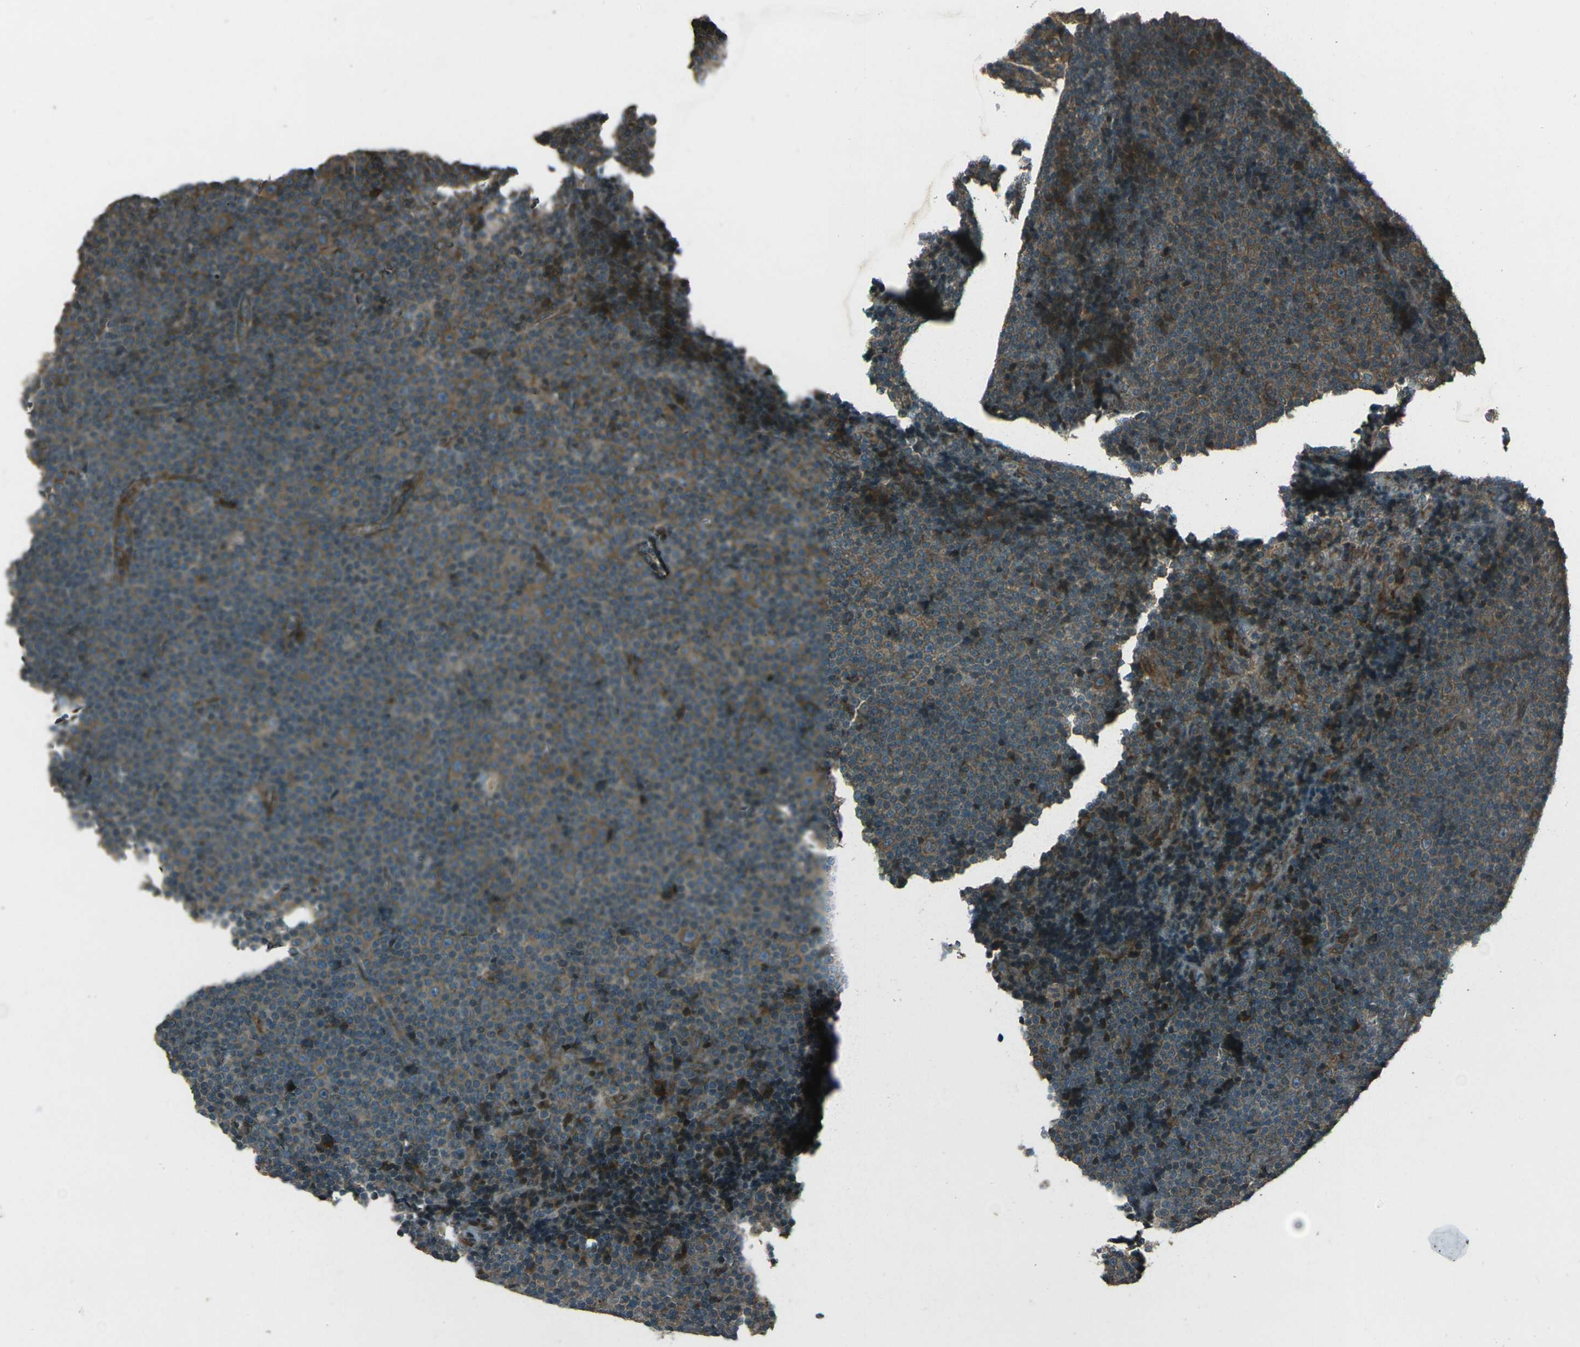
{"staining": {"intensity": "weak", "quantity": ">75%", "location": "cytoplasmic/membranous"}, "tissue": "lymphoma", "cell_type": "Tumor cells", "image_type": "cancer", "snomed": [{"axis": "morphology", "description": "Malignant lymphoma, non-Hodgkin's type, Low grade"}, {"axis": "topography", "description": "Lymph node"}], "caption": "Immunohistochemical staining of human lymphoma demonstrates weak cytoplasmic/membranous protein staining in approximately >75% of tumor cells.", "gene": "LSMEM1", "patient": {"sex": "female", "age": 67}}